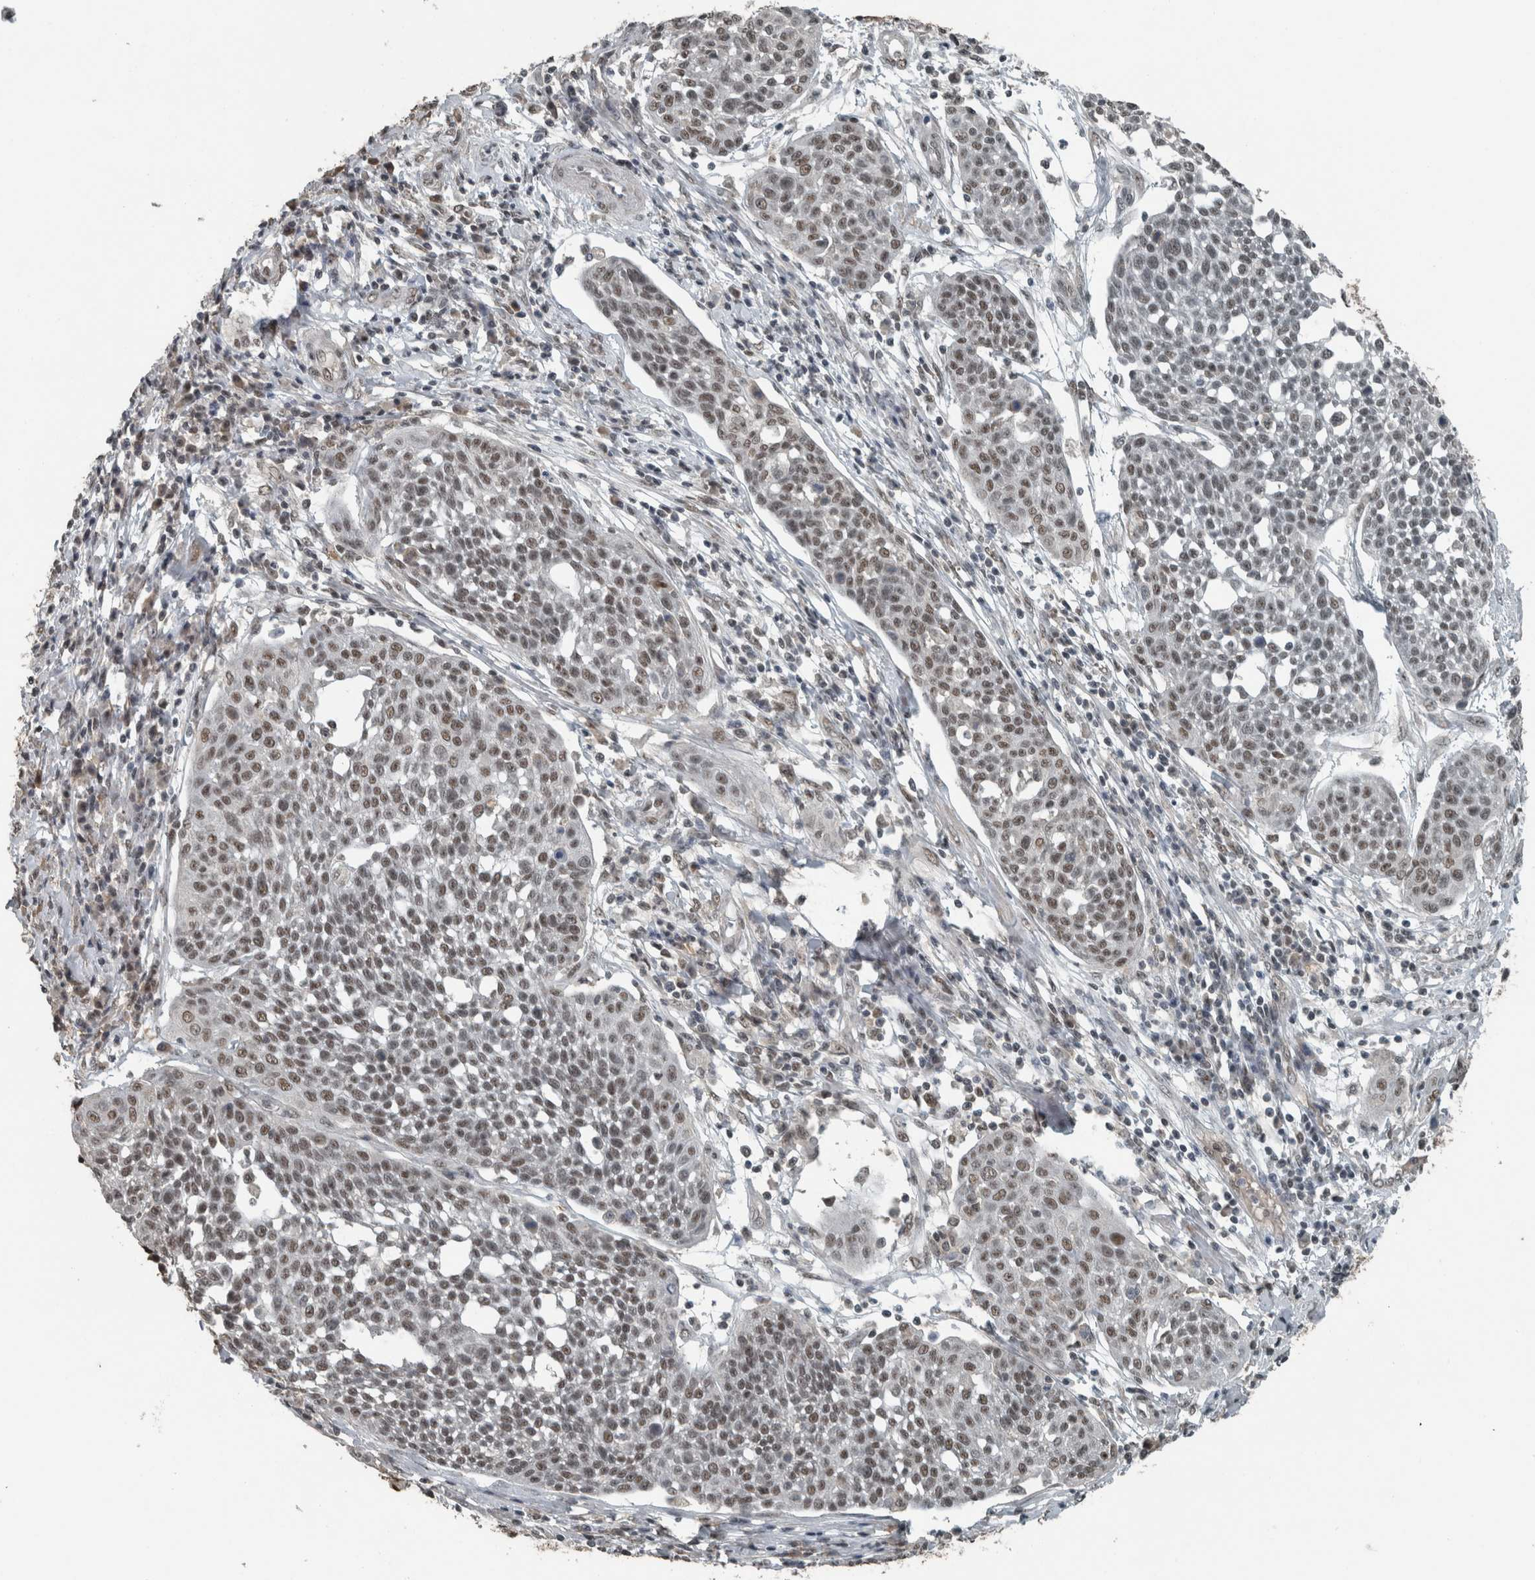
{"staining": {"intensity": "moderate", "quantity": ">75%", "location": "nuclear"}, "tissue": "cervical cancer", "cell_type": "Tumor cells", "image_type": "cancer", "snomed": [{"axis": "morphology", "description": "Squamous cell carcinoma, NOS"}, {"axis": "topography", "description": "Cervix"}], "caption": "Protein expression analysis of human cervical cancer reveals moderate nuclear expression in about >75% of tumor cells.", "gene": "ZNF24", "patient": {"sex": "female", "age": 34}}